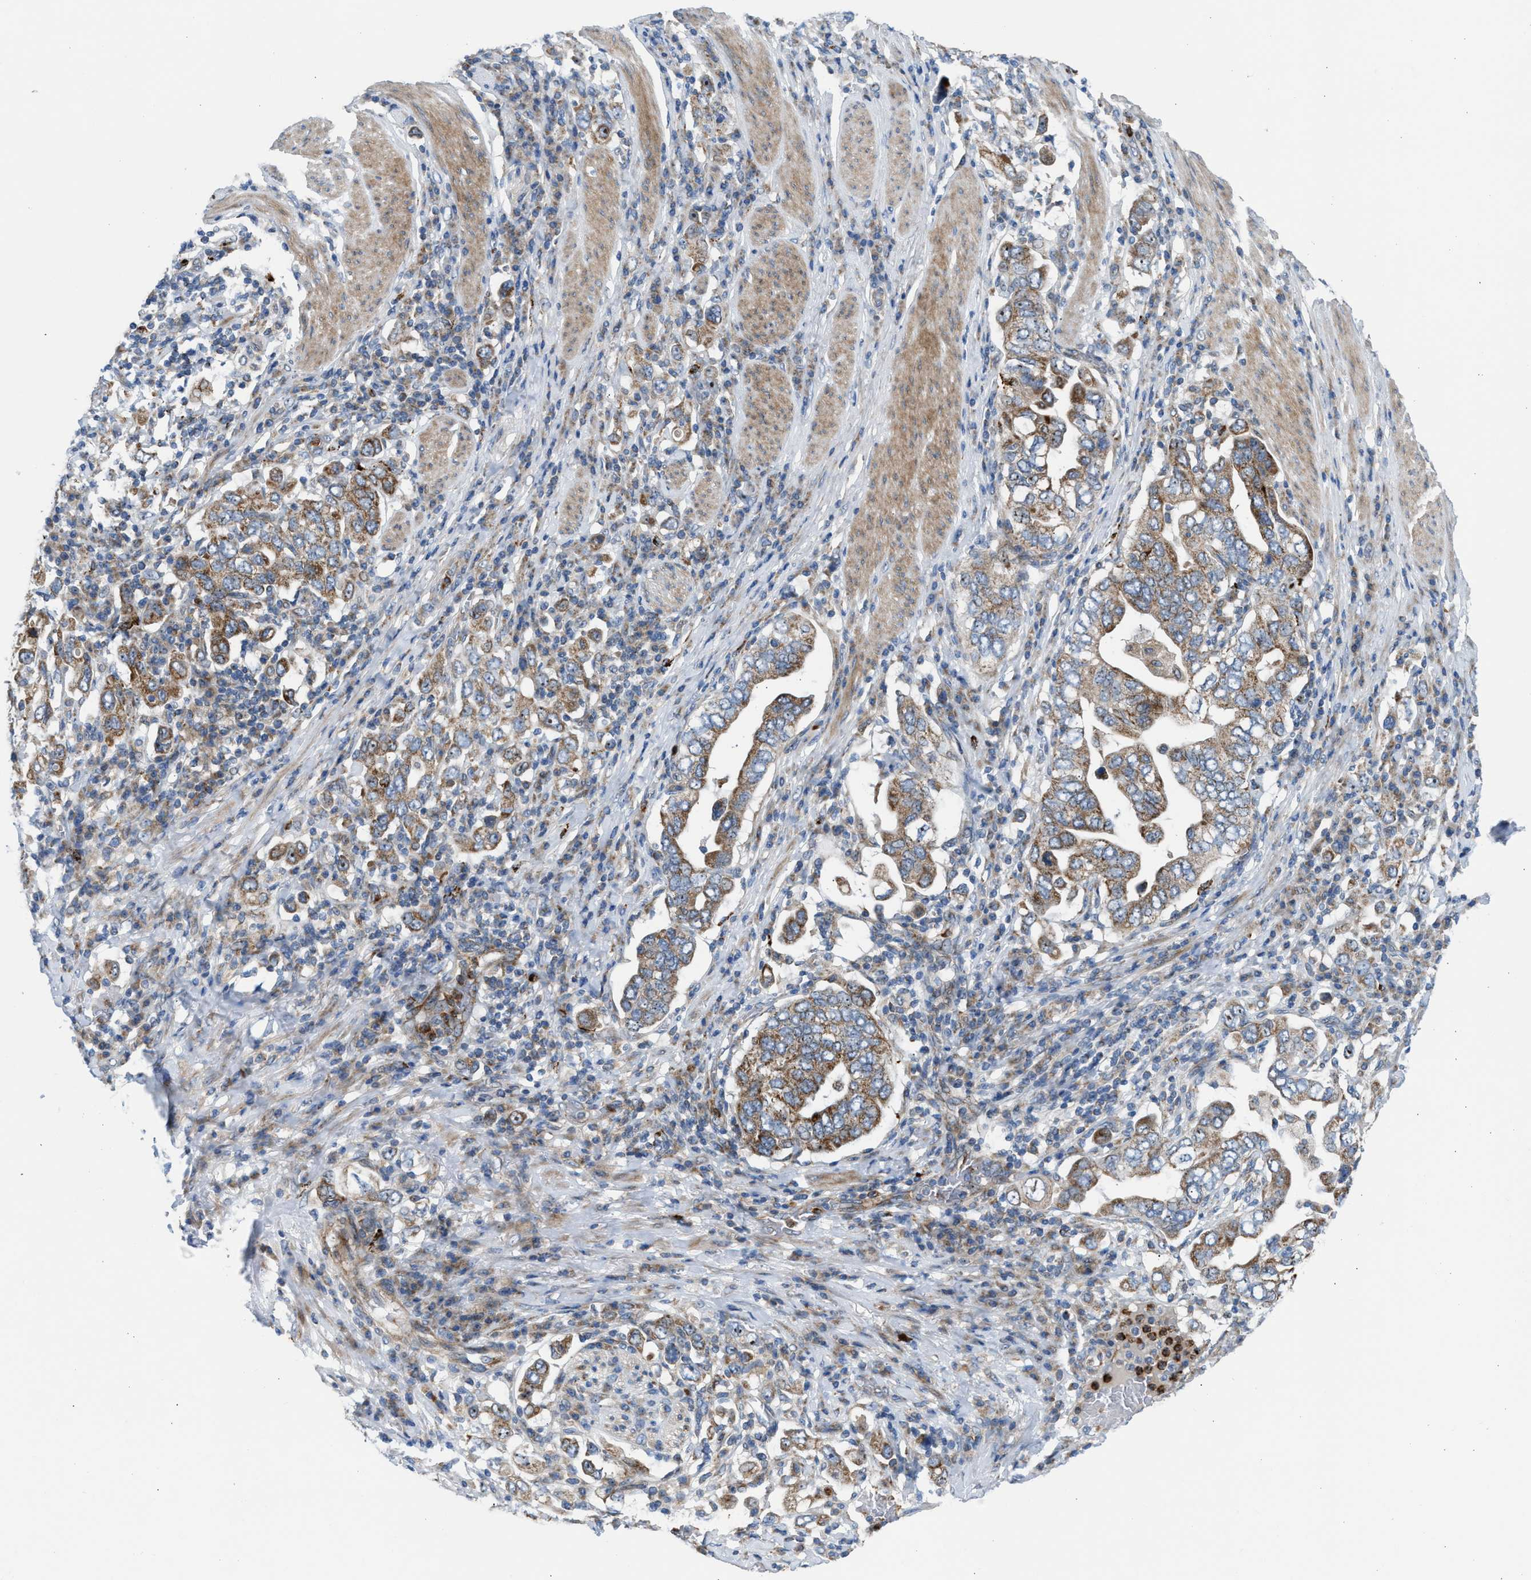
{"staining": {"intensity": "moderate", "quantity": ">75%", "location": "cytoplasmic/membranous,nuclear"}, "tissue": "stomach cancer", "cell_type": "Tumor cells", "image_type": "cancer", "snomed": [{"axis": "morphology", "description": "Adenocarcinoma, NOS"}, {"axis": "topography", "description": "Stomach, upper"}], "caption": "A brown stain labels moderate cytoplasmic/membranous and nuclear positivity of a protein in human stomach adenocarcinoma tumor cells.", "gene": "TPH1", "patient": {"sex": "male", "age": 62}}